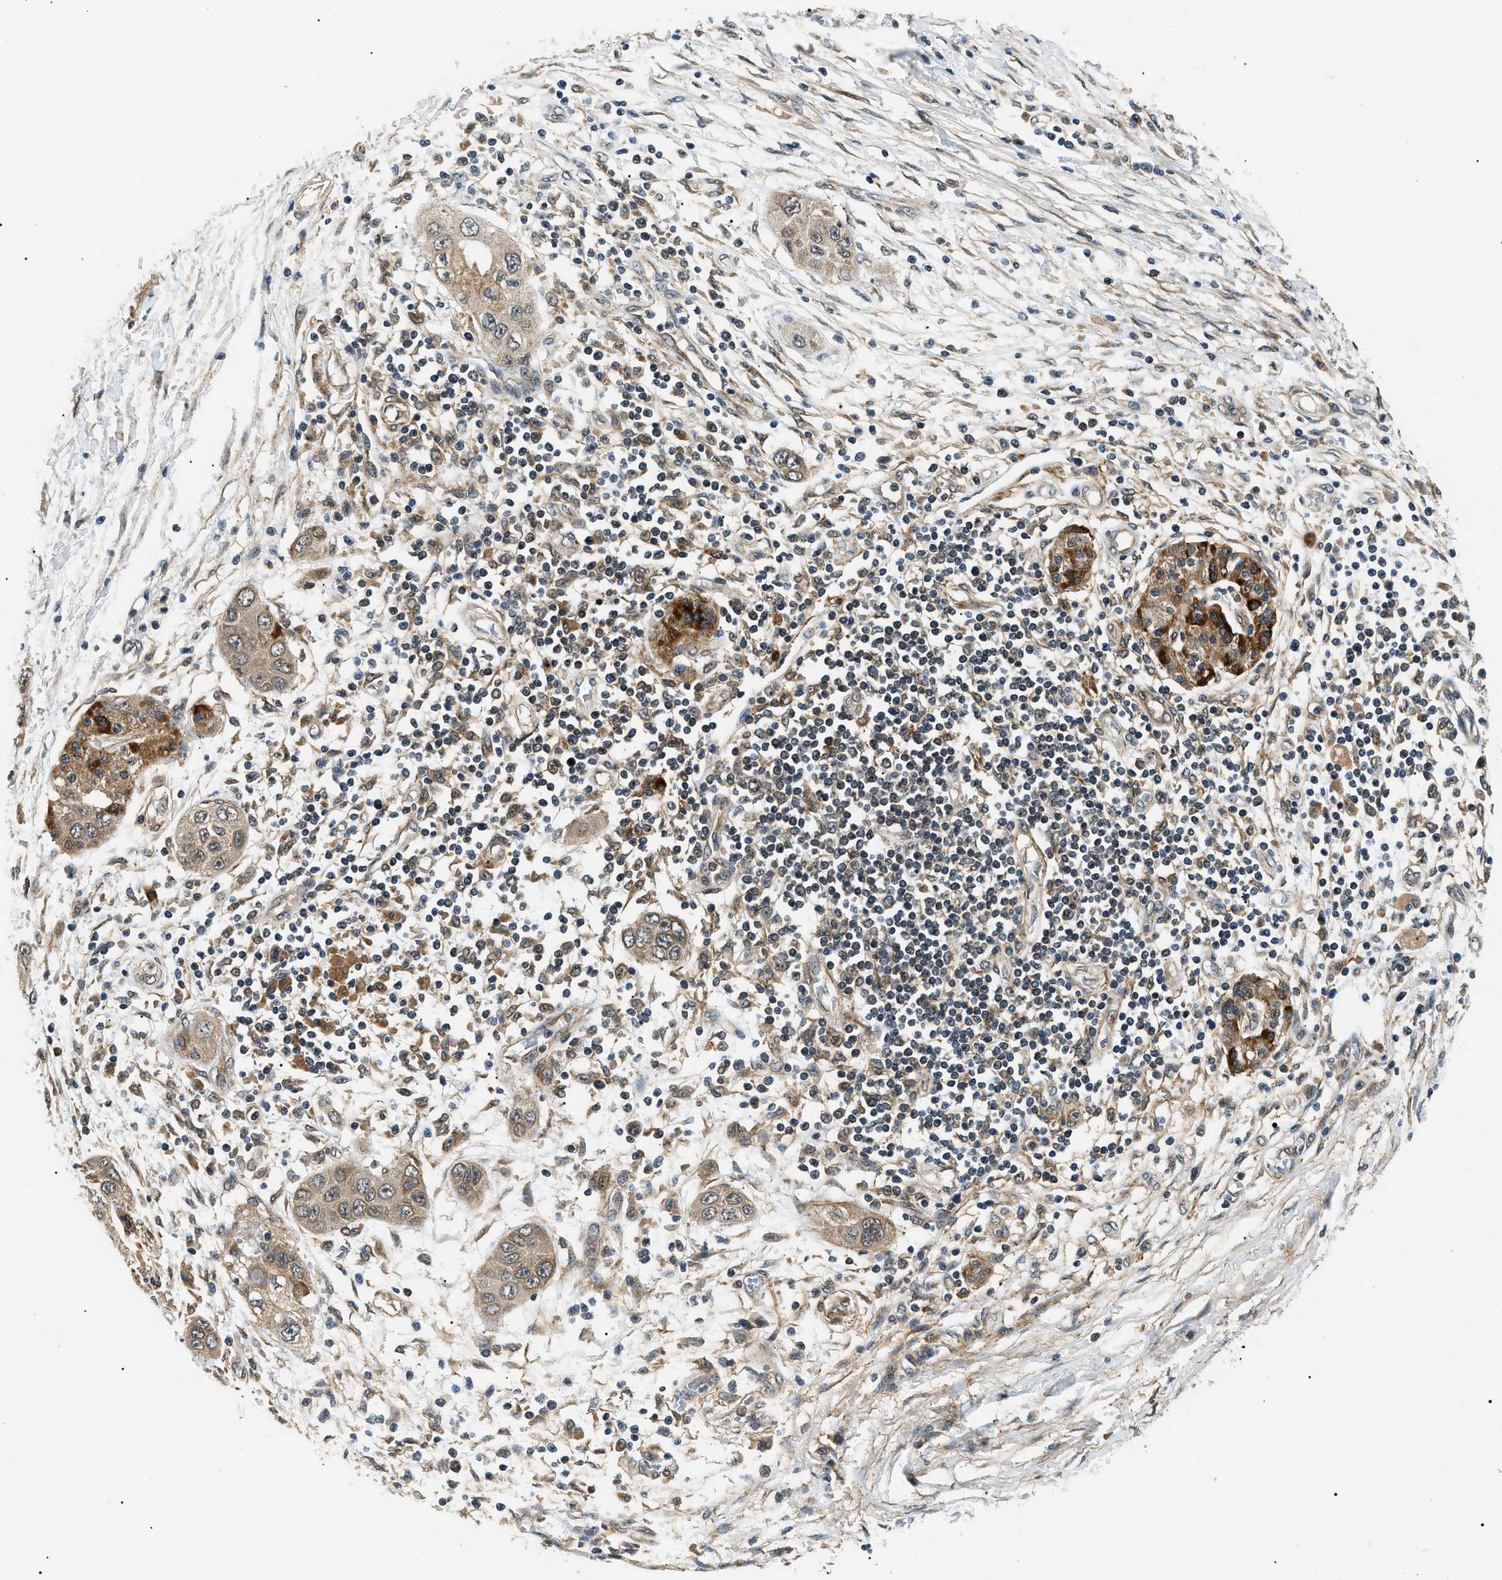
{"staining": {"intensity": "weak", "quantity": "25%-75%", "location": "cytoplasmic/membranous"}, "tissue": "pancreatic cancer", "cell_type": "Tumor cells", "image_type": "cancer", "snomed": [{"axis": "morphology", "description": "Adenocarcinoma, NOS"}, {"axis": "topography", "description": "Pancreas"}], "caption": "Weak cytoplasmic/membranous expression is identified in approximately 25%-75% of tumor cells in pancreatic cancer (adenocarcinoma).", "gene": "ATP6AP1", "patient": {"sex": "female", "age": 70}}